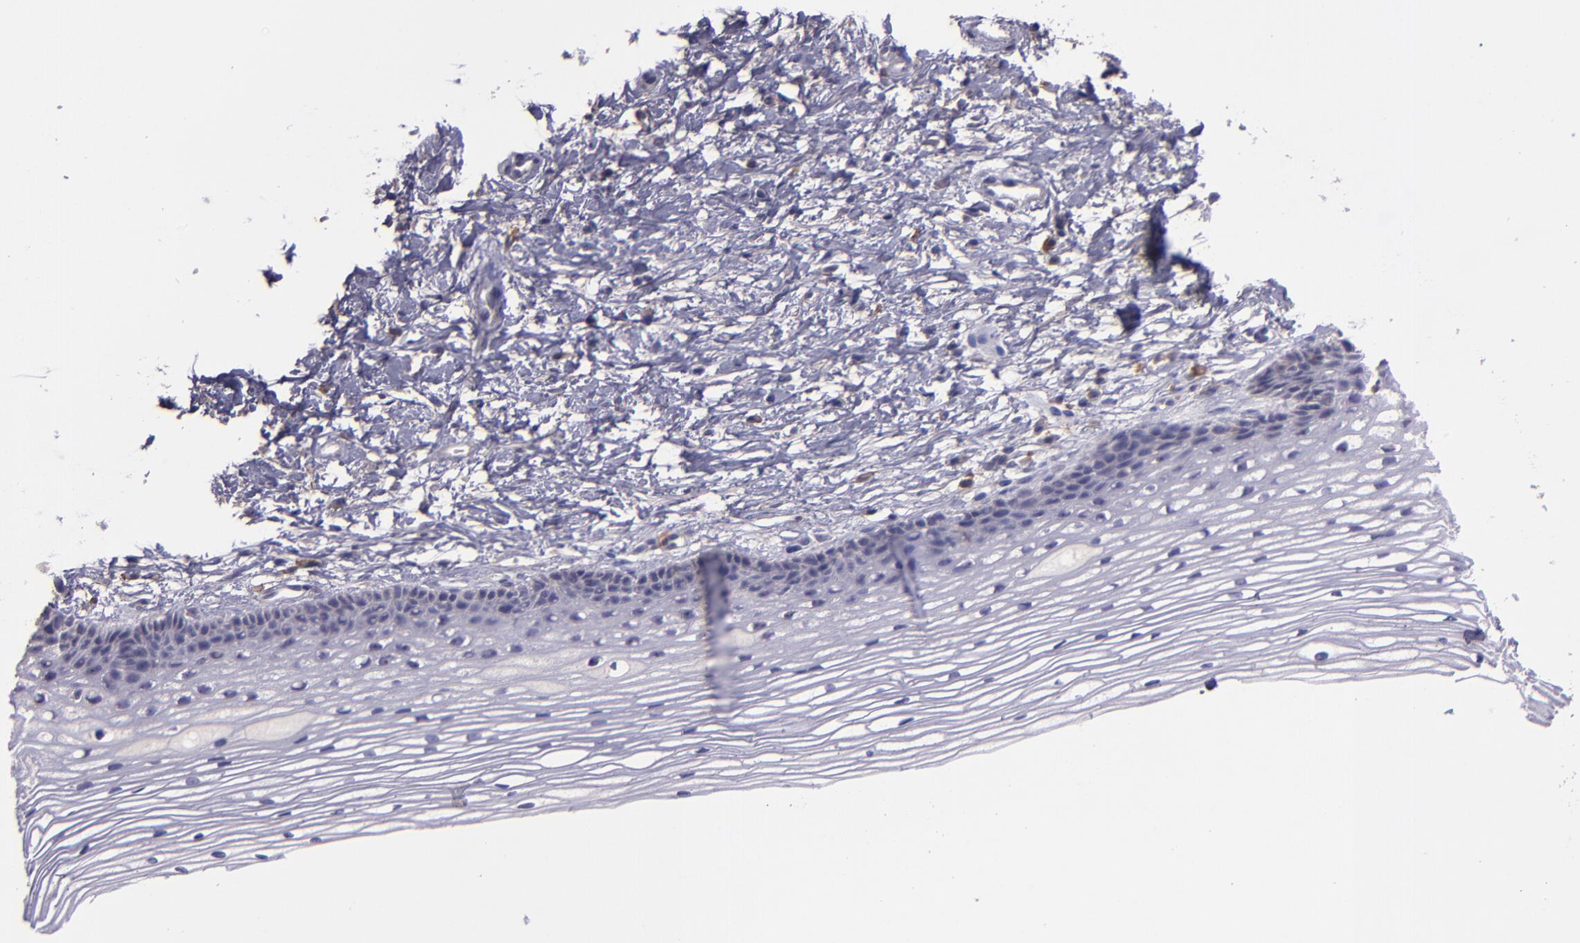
{"staining": {"intensity": "weak", "quantity": "<25%", "location": "cytoplasmic/membranous"}, "tissue": "cervix", "cell_type": "Glandular cells", "image_type": "normal", "snomed": [{"axis": "morphology", "description": "Normal tissue, NOS"}, {"axis": "topography", "description": "Cervix"}], "caption": "Photomicrograph shows no significant protein expression in glandular cells of benign cervix. Nuclei are stained in blue.", "gene": "PAPPA", "patient": {"sex": "female", "age": 77}}